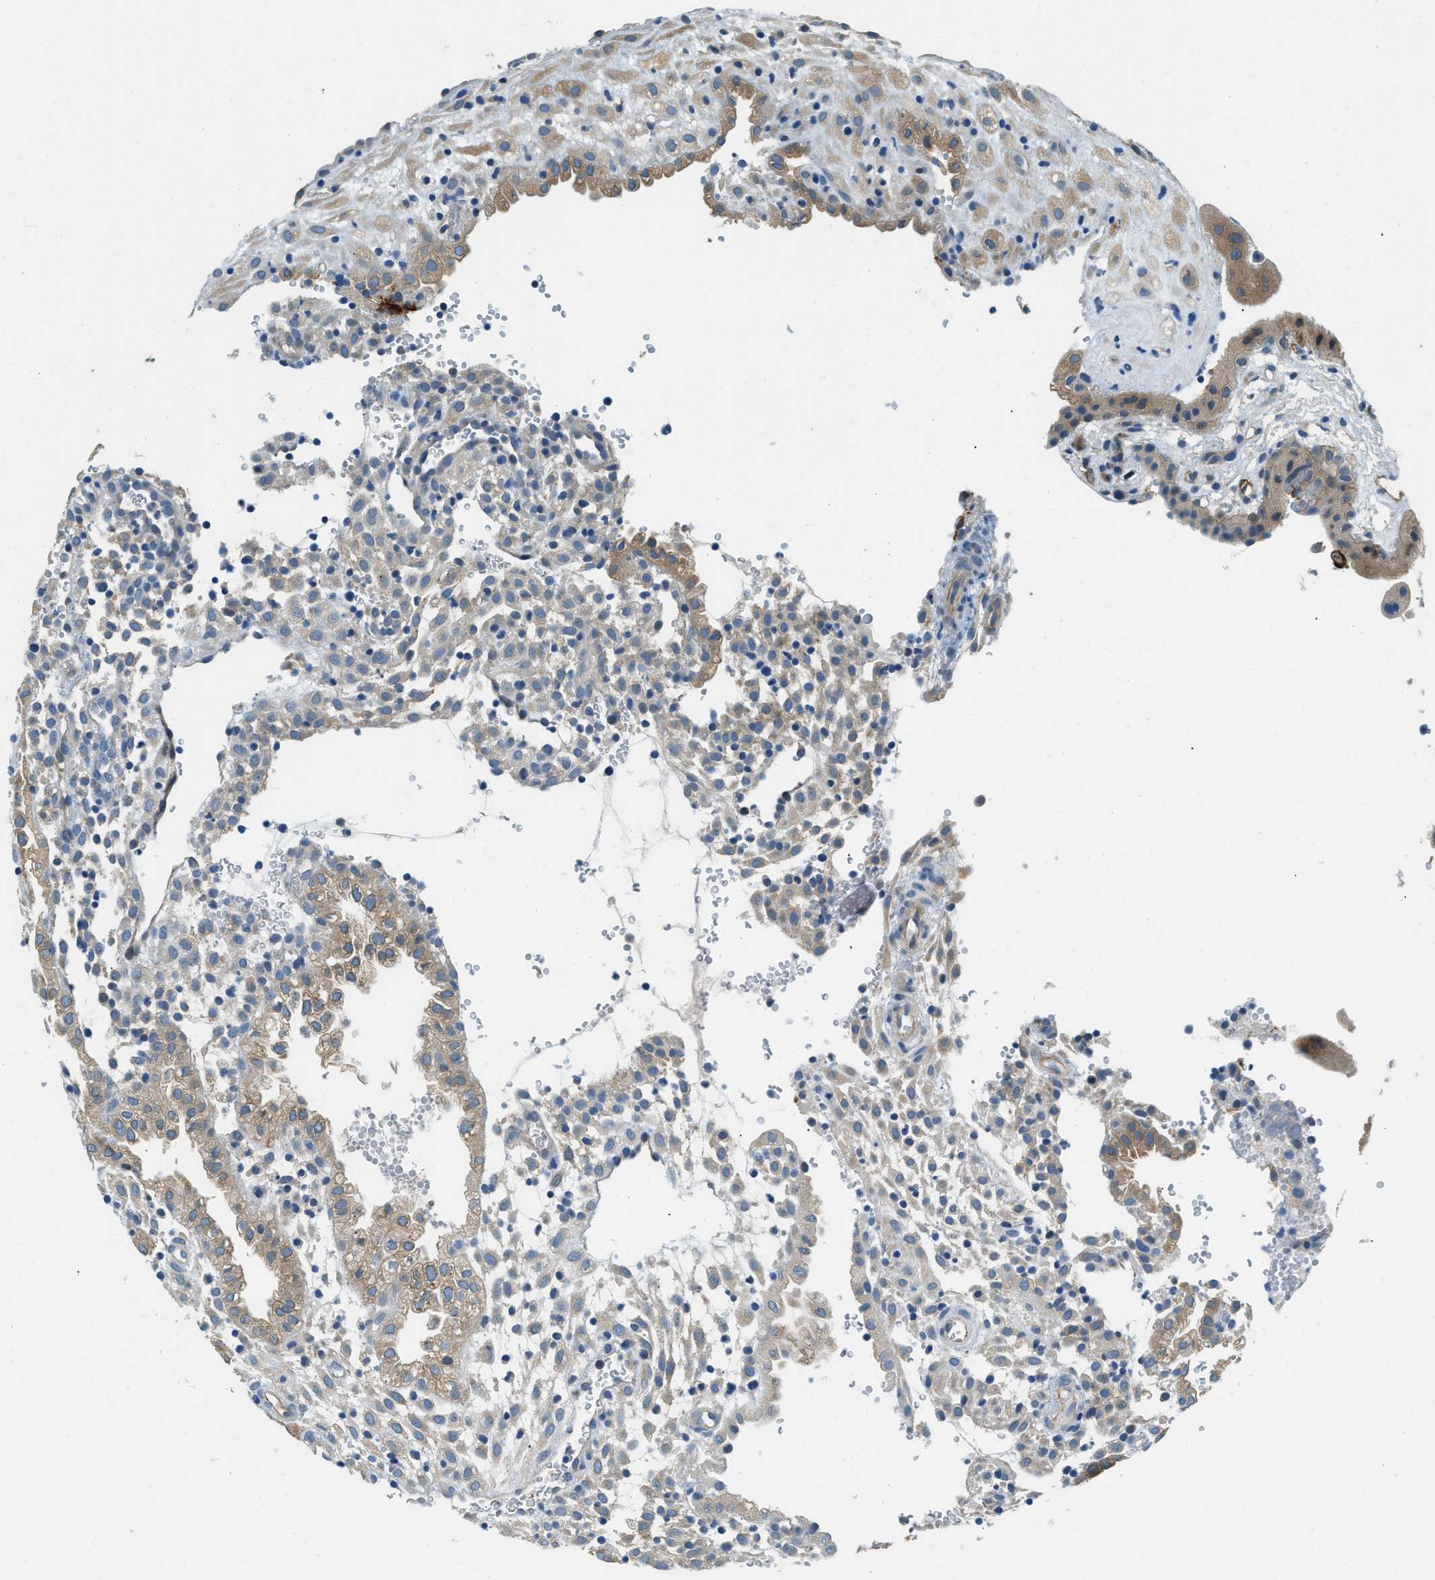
{"staining": {"intensity": "moderate", "quantity": "25%-75%", "location": "cytoplasmic/membranous"}, "tissue": "placenta", "cell_type": "Decidual cells", "image_type": "normal", "snomed": [{"axis": "morphology", "description": "Normal tissue, NOS"}, {"axis": "topography", "description": "Placenta"}], "caption": "Decidual cells show moderate cytoplasmic/membranous expression in approximately 25%-75% of cells in benign placenta. (IHC, brightfield microscopy, high magnification).", "gene": "ZNF367", "patient": {"sex": "female", "age": 18}}